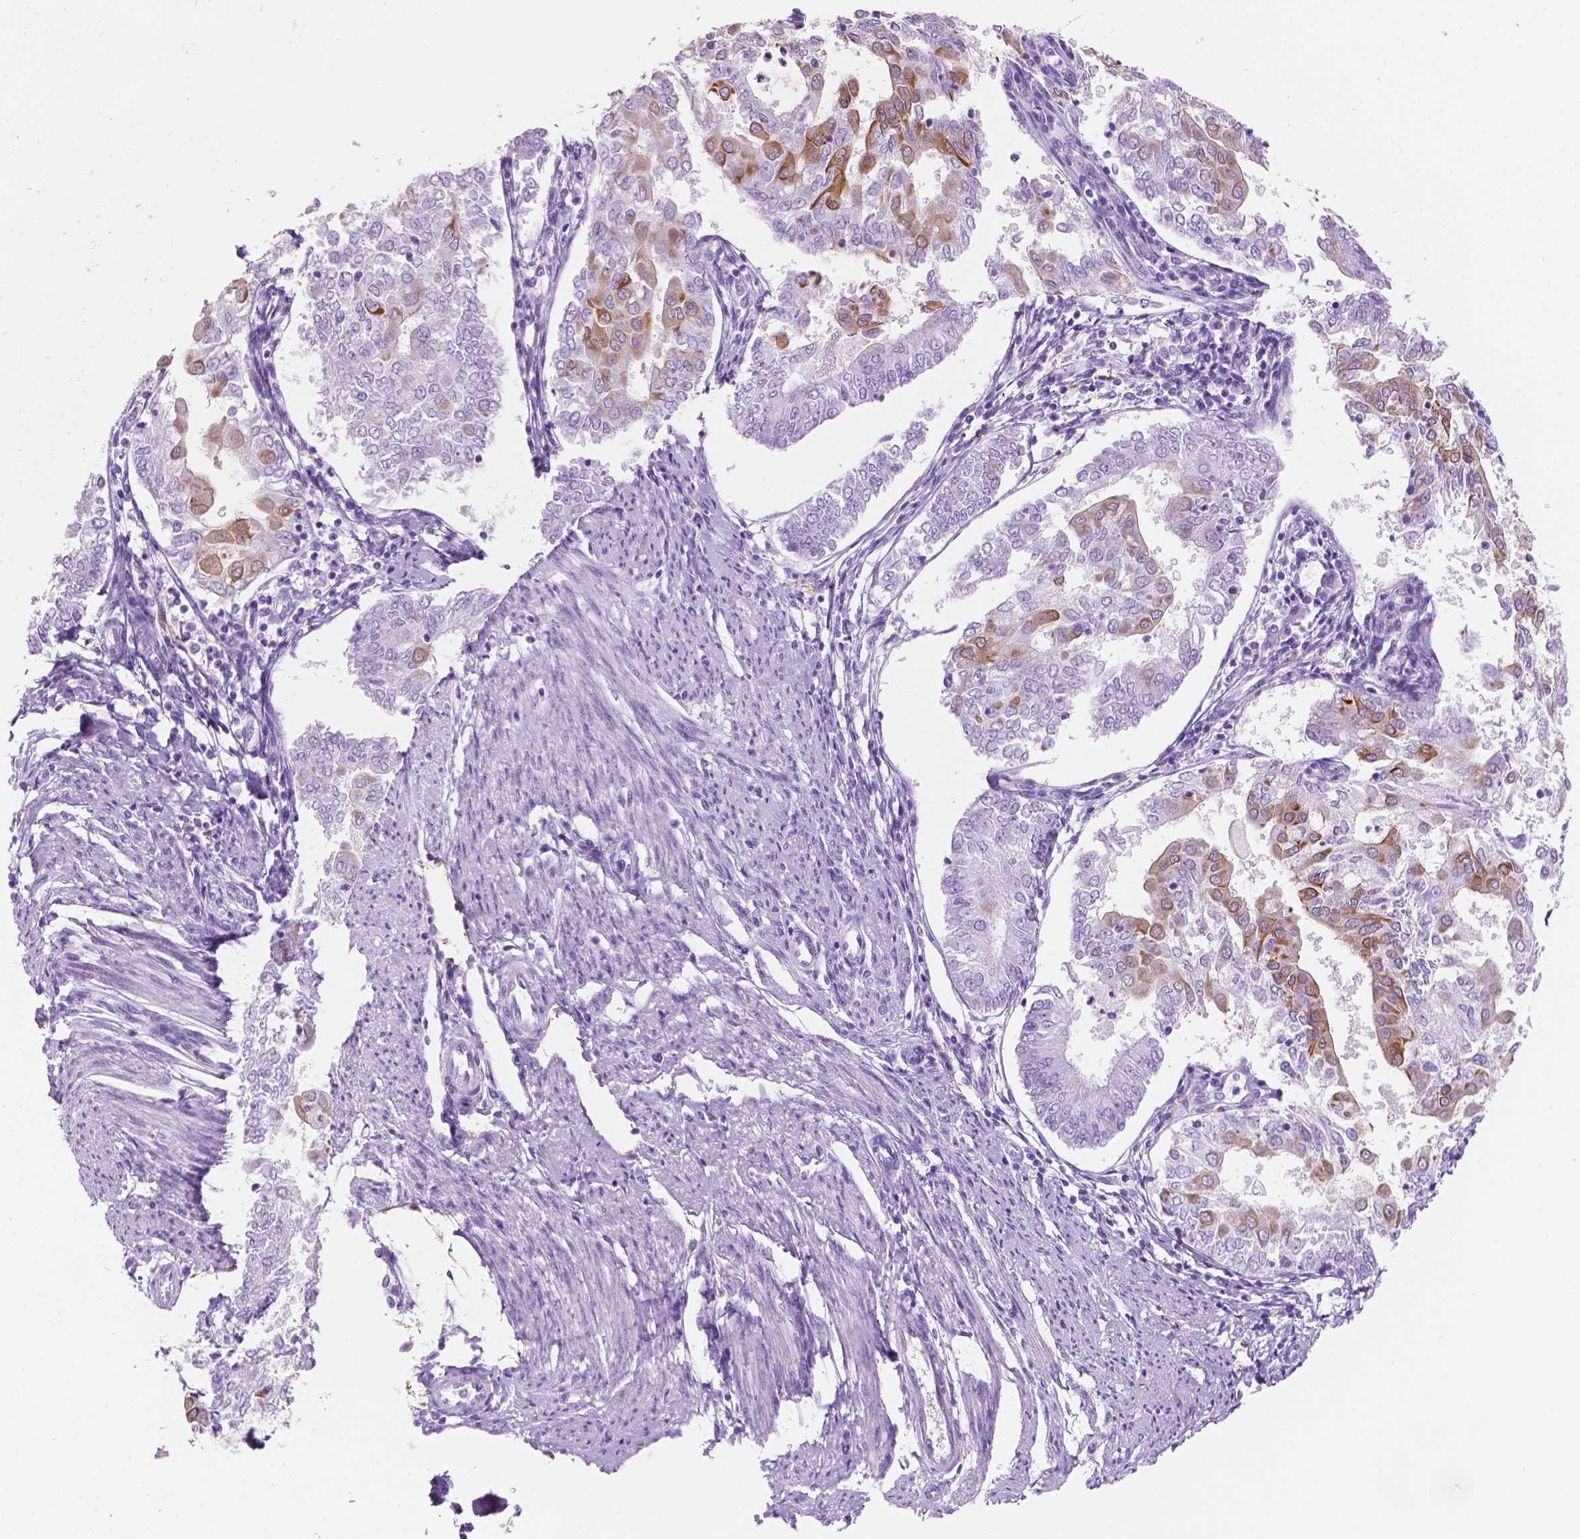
{"staining": {"intensity": "moderate", "quantity": "<25%", "location": "cytoplasmic/membranous"}, "tissue": "endometrial cancer", "cell_type": "Tumor cells", "image_type": "cancer", "snomed": [{"axis": "morphology", "description": "Adenocarcinoma, NOS"}, {"axis": "topography", "description": "Endometrium"}], "caption": "Immunohistochemical staining of human endometrial cancer exhibits low levels of moderate cytoplasmic/membranous expression in about <25% of tumor cells. The staining was performed using DAB (3,3'-diaminobenzidine), with brown indicating positive protein expression. Nuclei are stained blue with hematoxylin.", "gene": "EPPK1", "patient": {"sex": "female", "age": 68}}